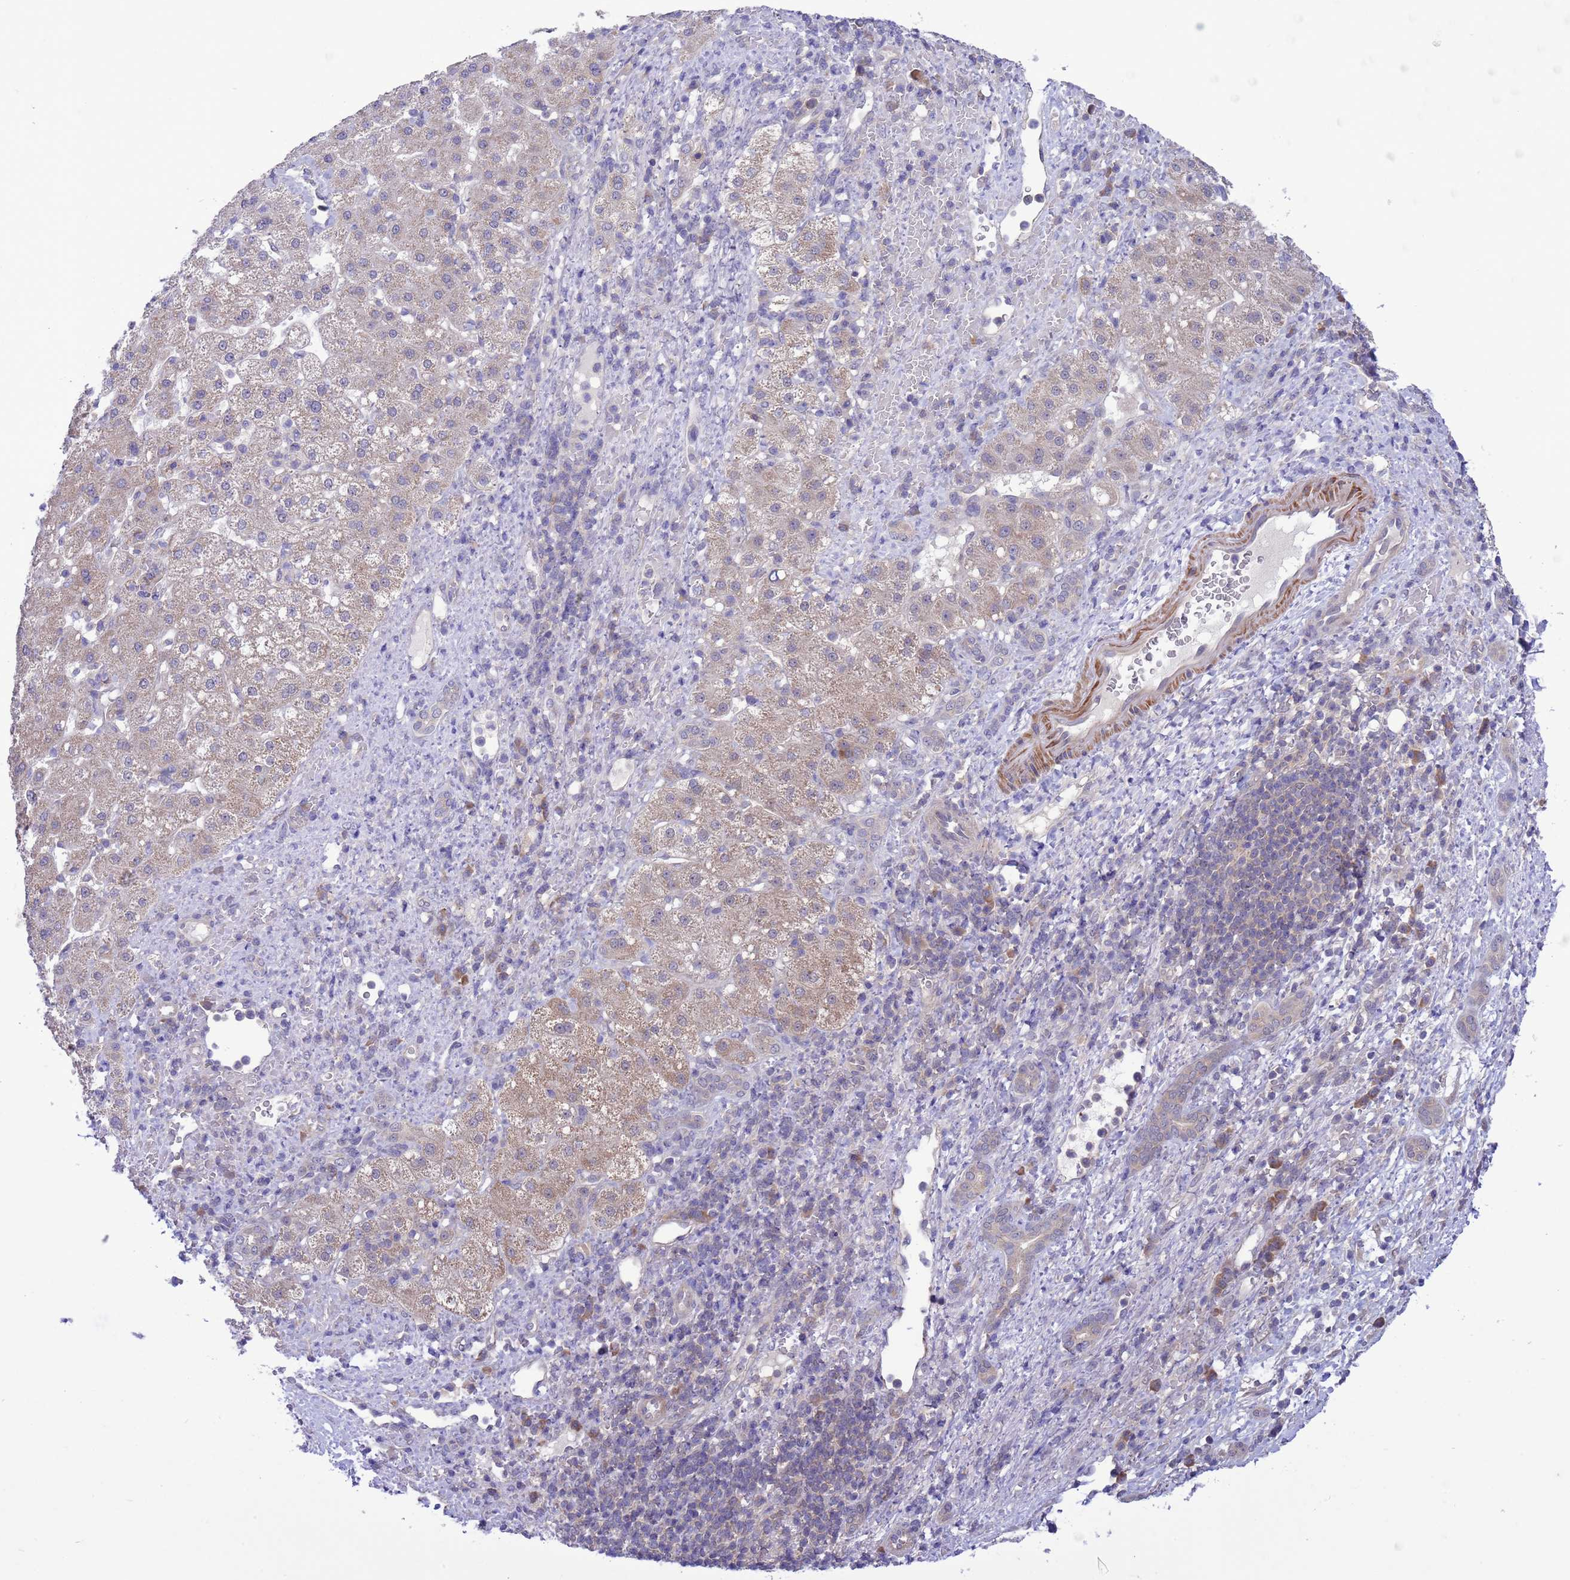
{"staining": {"intensity": "negative", "quantity": "none", "location": "none"}, "tissue": "liver cancer", "cell_type": "Tumor cells", "image_type": "cancer", "snomed": [{"axis": "morphology", "description": "Normal tissue, NOS"}, {"axis": "morphology", "description": "Carcinoma, Hepatocellular, NOS"}, {"axis": "topography", "description": "Liver"}], "caption": "Hepatocellular carcinoma (liver) was stained to show a protein in brown. There is no significant expression in tumor cells.", "gene": "ZNF461", "patient": {"sex": "male", "age": 57}}